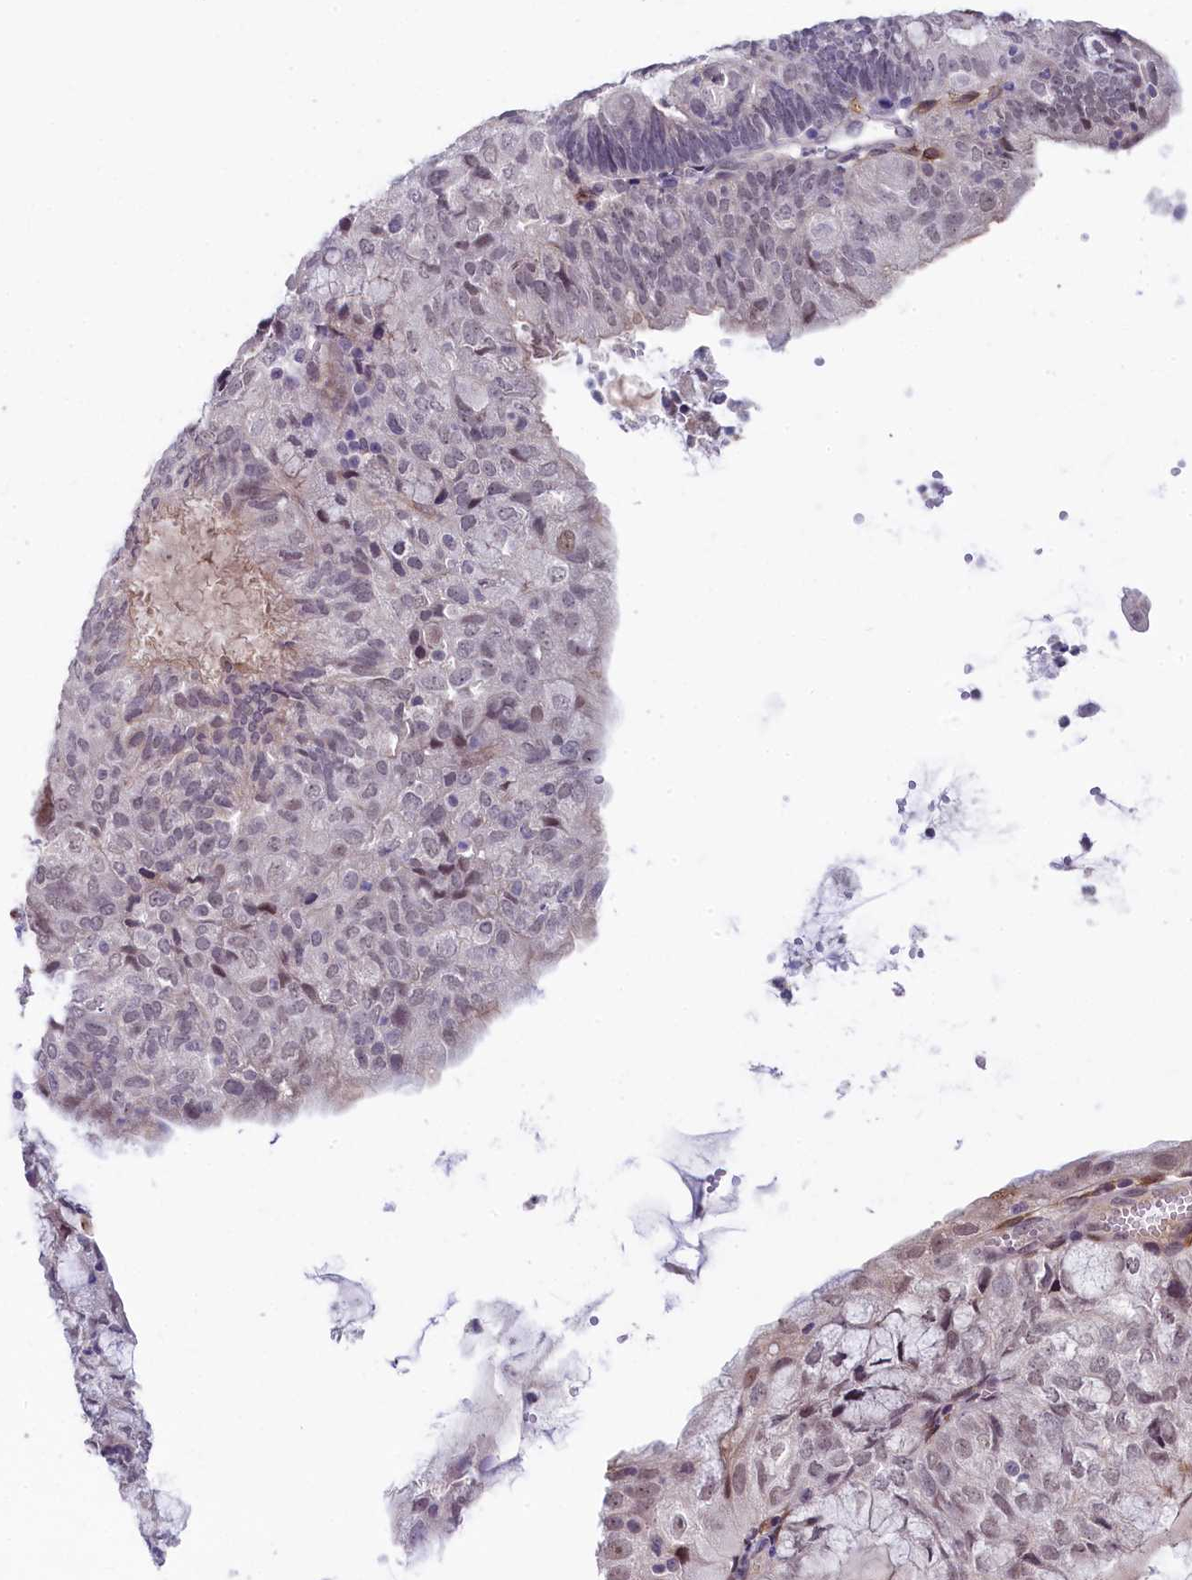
{"staining": {"intensity": "weak", "quantity": "25%-75%", "location": "nuclear"}, "tissue": "endometrial cancer", "cell_type": "Tumor cells", "image_type": "cancer", "snomed": [{"axis": "morphology", "description": "Adenocarcinoma, NOS"}, {"axis": "topography", "description": "Endometrium"}], "caption": "Adenocarcinoma (endometrial) stained for a protein (brown) displays weak nuclear positive positivity in approximately 25%-75% of tumor cells.", "gene": "CRAMP1", "patient": {"sex": "female", "age": 81}}